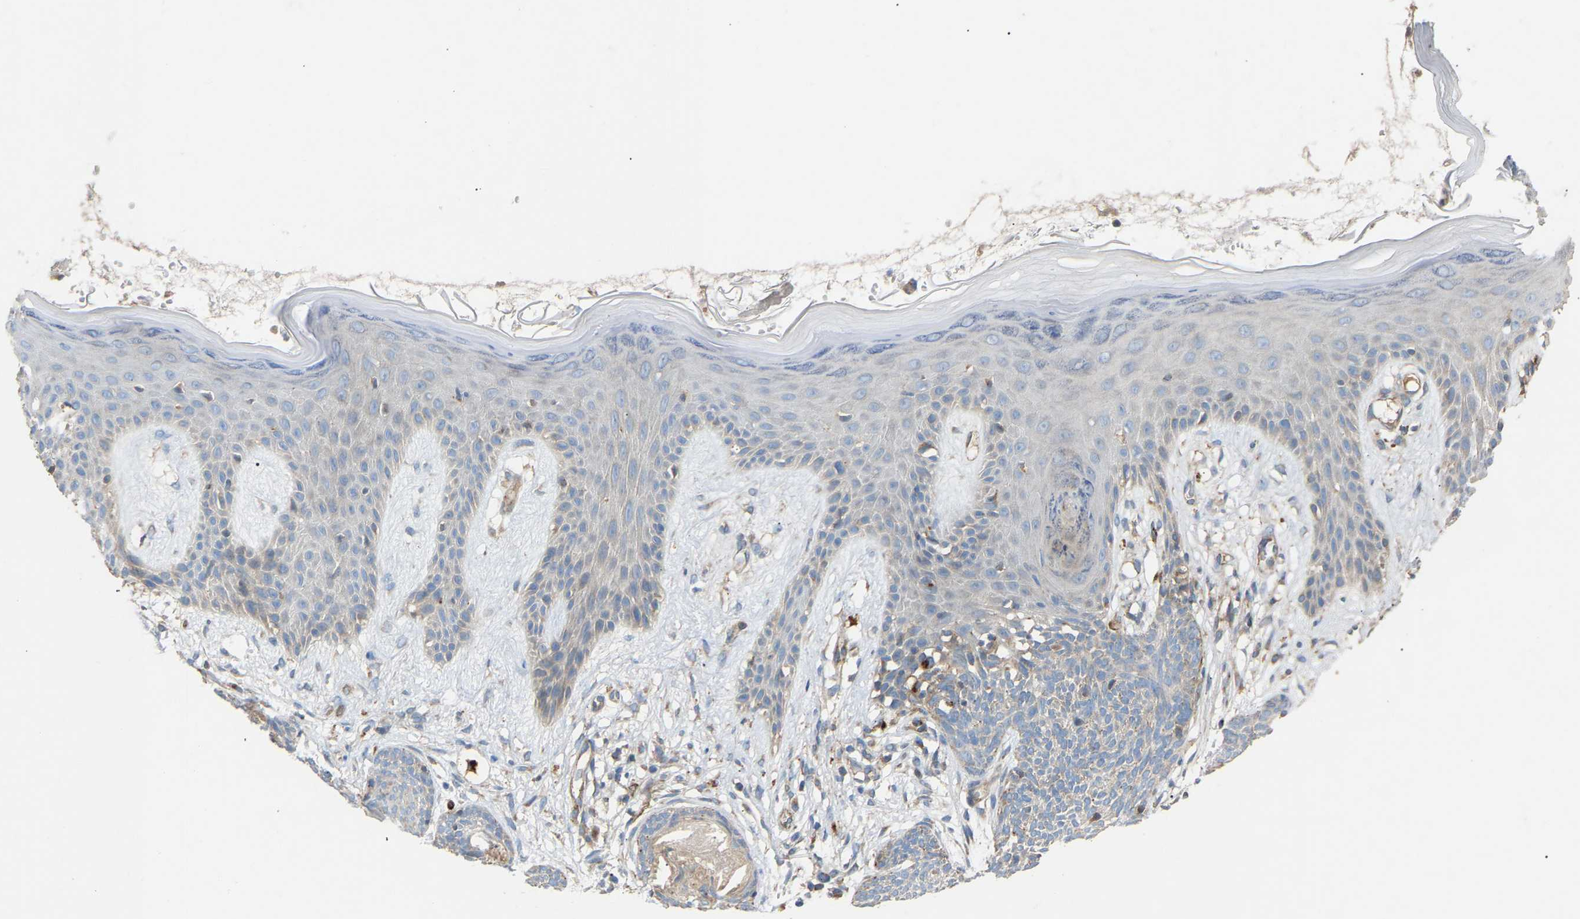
{"staining": {"intensity": "negative", "quantity": "none", "location": "none"}, "tissue": "skin cancer", "cell_type": "Tumor cells", "image_type": "cancer", "snomed": [{"axis": "morphology", "description": "Basal cell carcinoma"}, {"axis": "topography", "description": "Skin"}], "caption": "The IHC image has no significant expression in tumor cells of skin cancer (basal cell carcinoma) tissue.", "gene": "RGP1", "patient": {"sex": "female", "age": 59}}